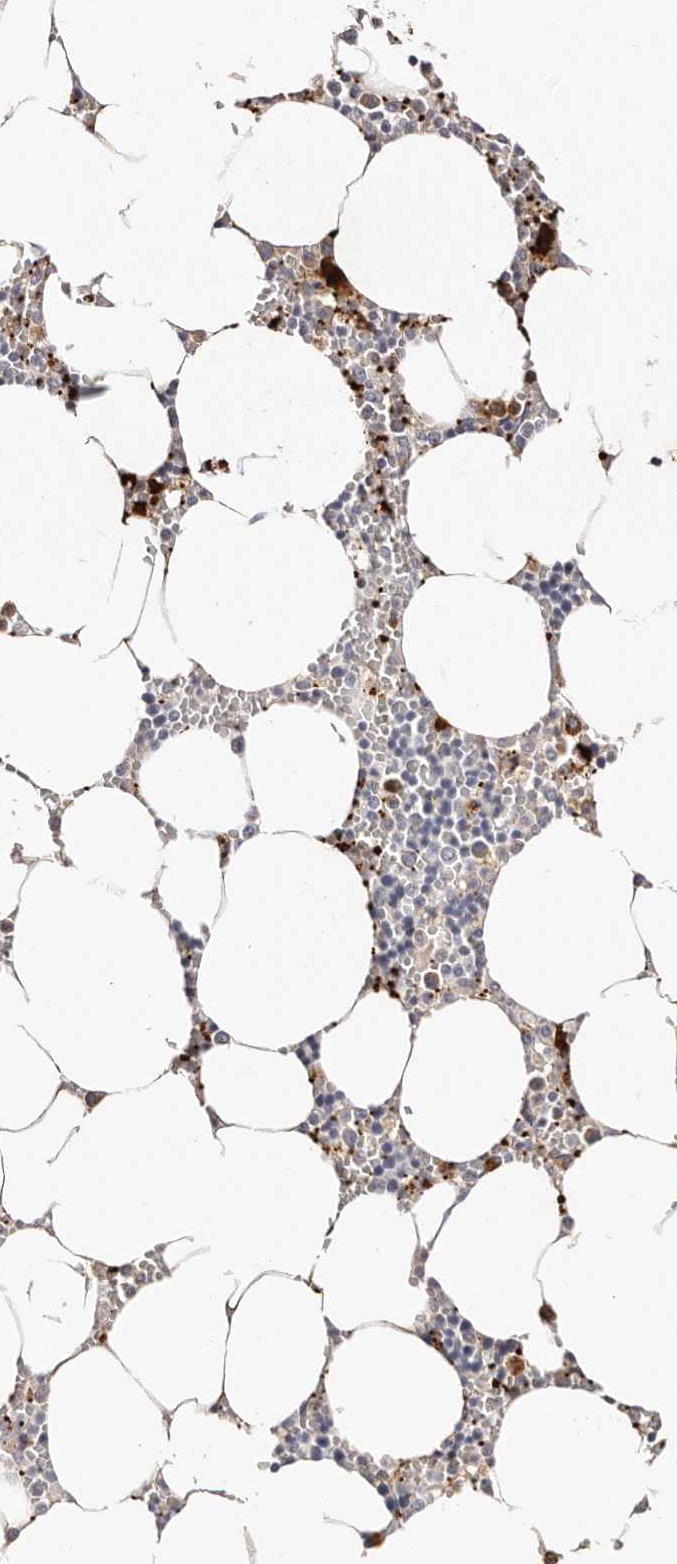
{"staining": {"intensity": "strong", "quantity": "<25%", "location": "cytoplasmic/membranous"}, "tissue": "bone marrow", "cell_type": "Hematopoietic cells", "image_type": "normal", "snomed": [{"axis": "morphology", "description": "Normal tissue, NOS"}, {"axis": "topography", "description": "Bone marrow"}], "caption": "Protein analysis of normal bone marrow displays strong cytoplasmic/membranous positivity in about <25% of hematopoietic cells.", "gene": "PF4", "patient": {"sex": "male", "age": 70}}